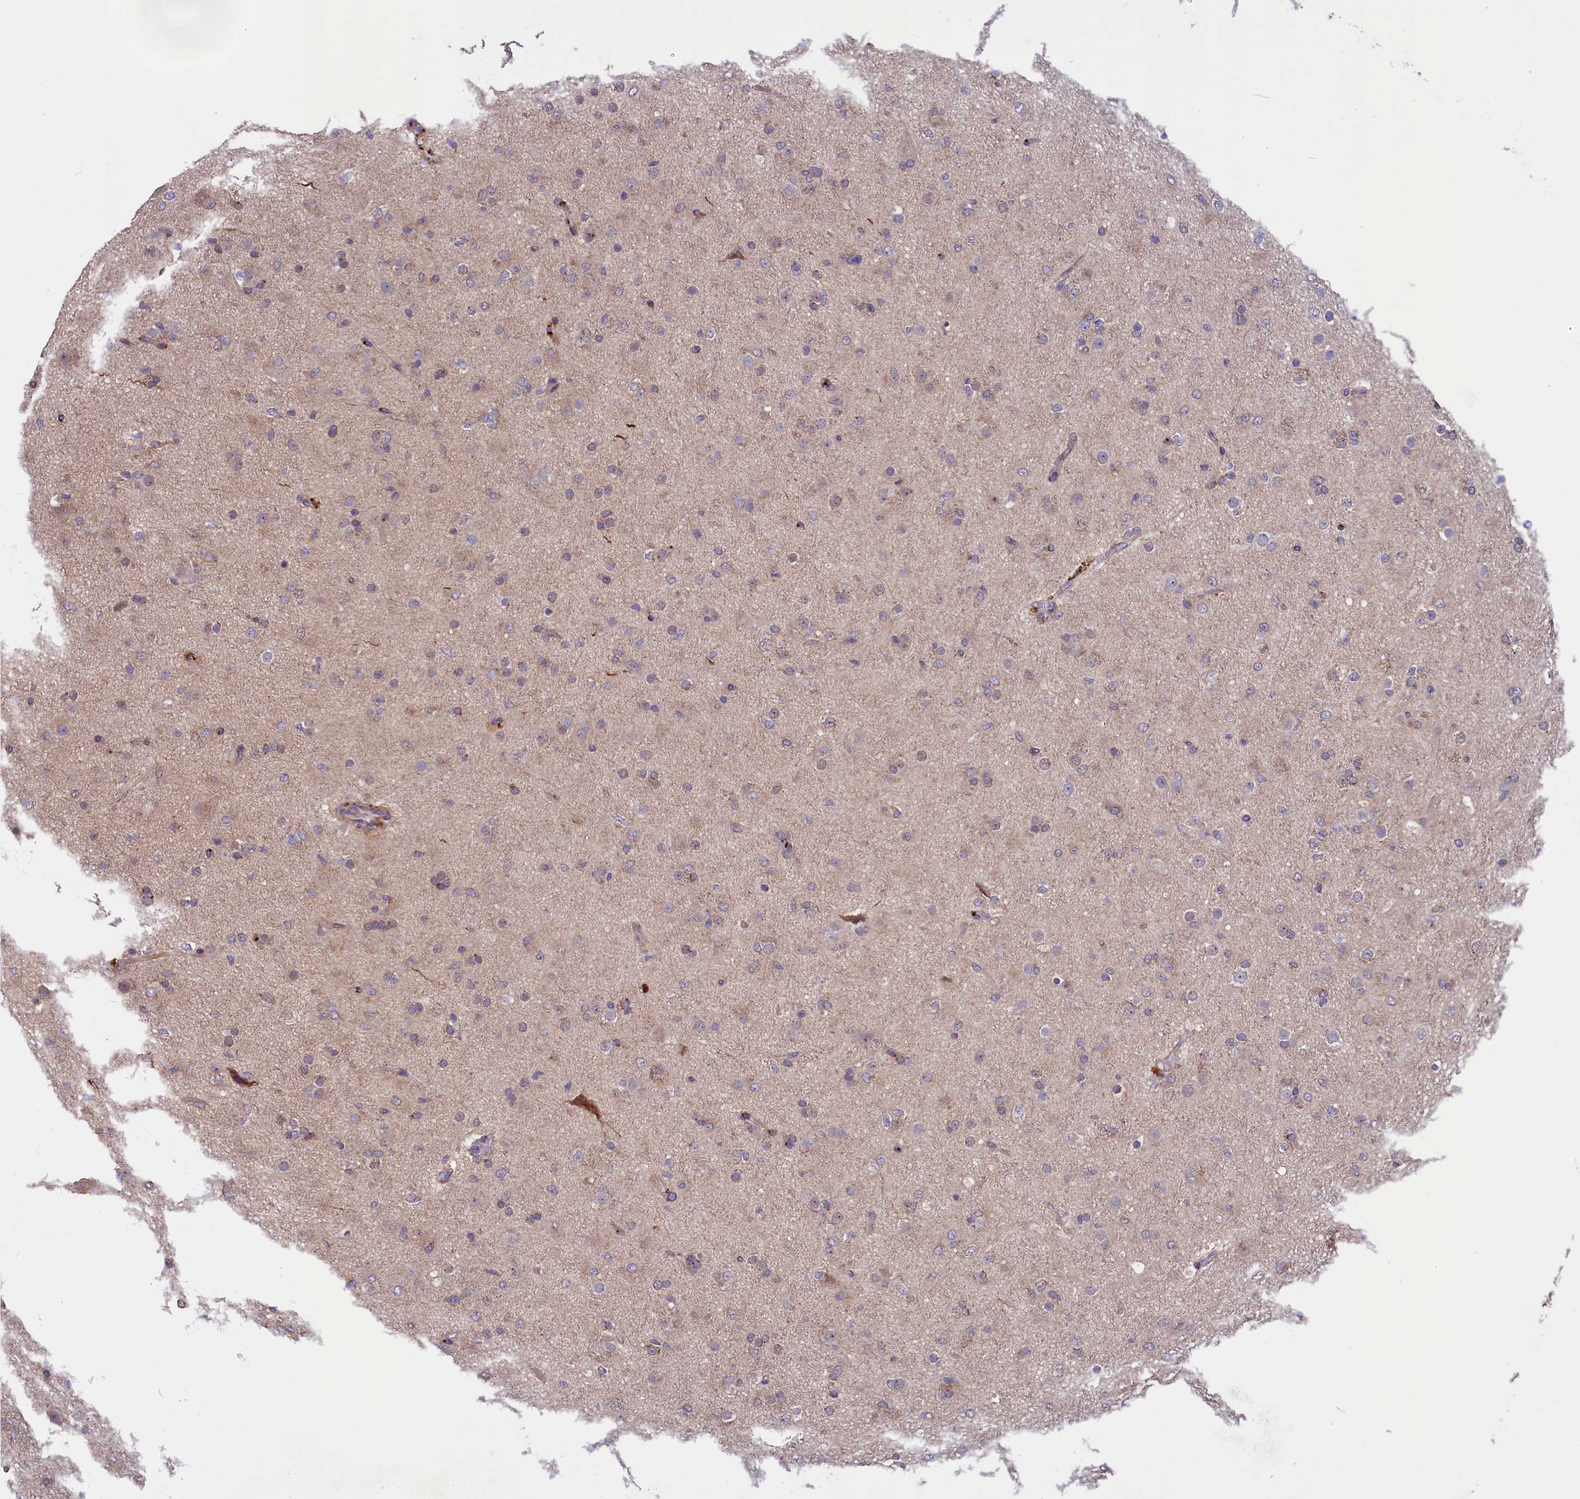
{"staining": {"intensity": "negative", "quantity": "none", "location": "none"}, "tissue": "glioma", "cell_type": "Tumor cells", "image_type": "cancer", "snomed": [{"axis": "morphology", "description": "Glioma, malignant, Low grade"}, {"axis": "topography", "description": "Brain"}], "caption": "Human malignant low-grade glioma stained for a protein using IHC shows no staining in tumor cells.", "gene": "SLC39A6", "patient": {"sex": "male", "age": 65}}